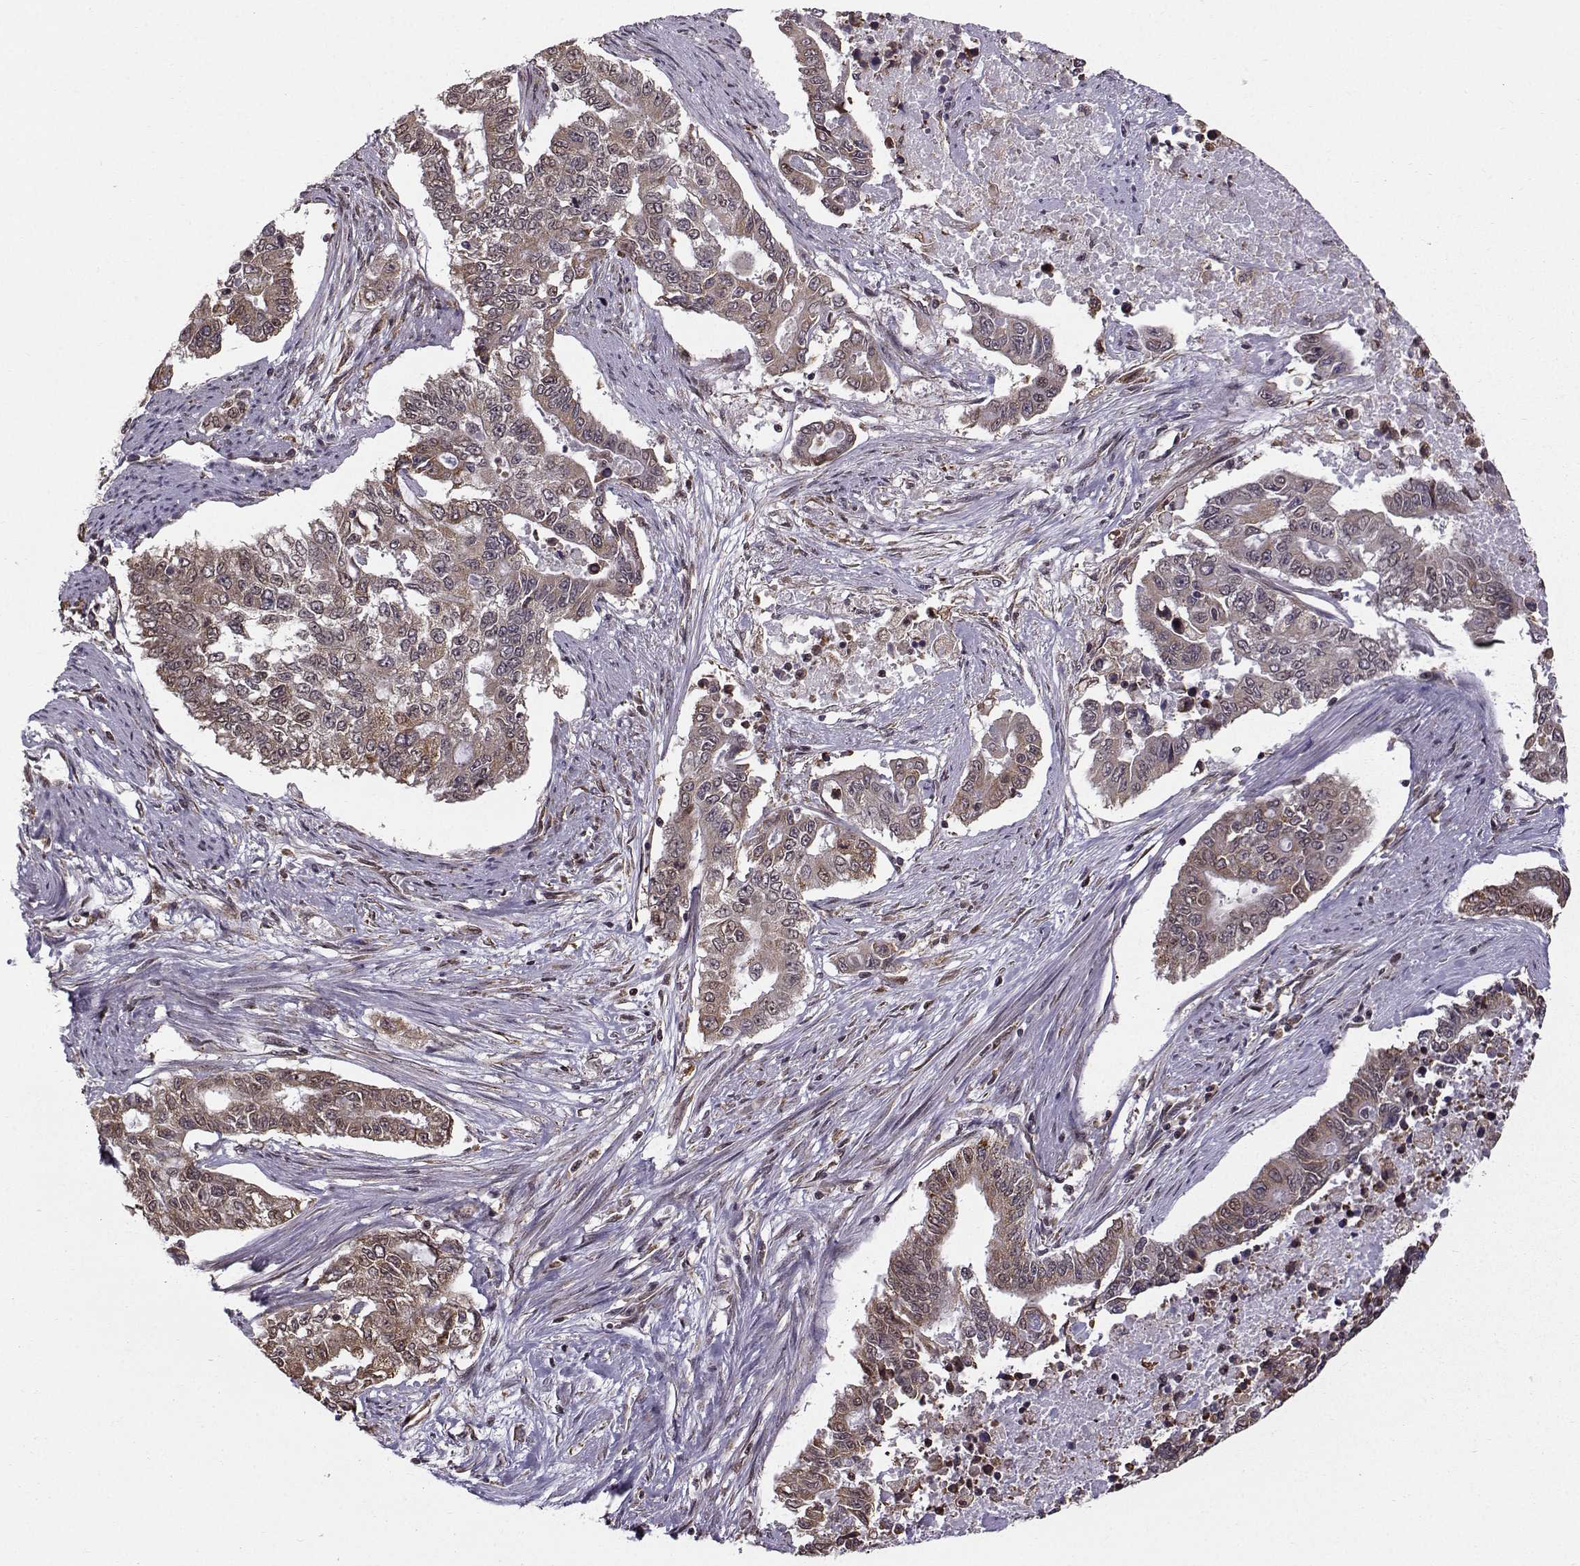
{"staining": {"intensity": "moderate", "quantity": "<25%", "location": "cytoplasmic/membranous"}, "tissue": "endometrial cancer", "cell_type": "Tumor cells", "image_type": "cancer", "snomed": [{"axis": "morphology", "description": "Adenocarcinoma, NOS"}, {"axis": "topography", "description": "Uterus"}], "caption": "This photomicrograph demonstrates immunohistochemistry staining of adenocarcinoma (endometrial), with low moderate cytoplasmic/membranous staining in approximately <25% of tumor cells.", "gene": "EZH1", "patient": {"sex": "female", "age": 59}}